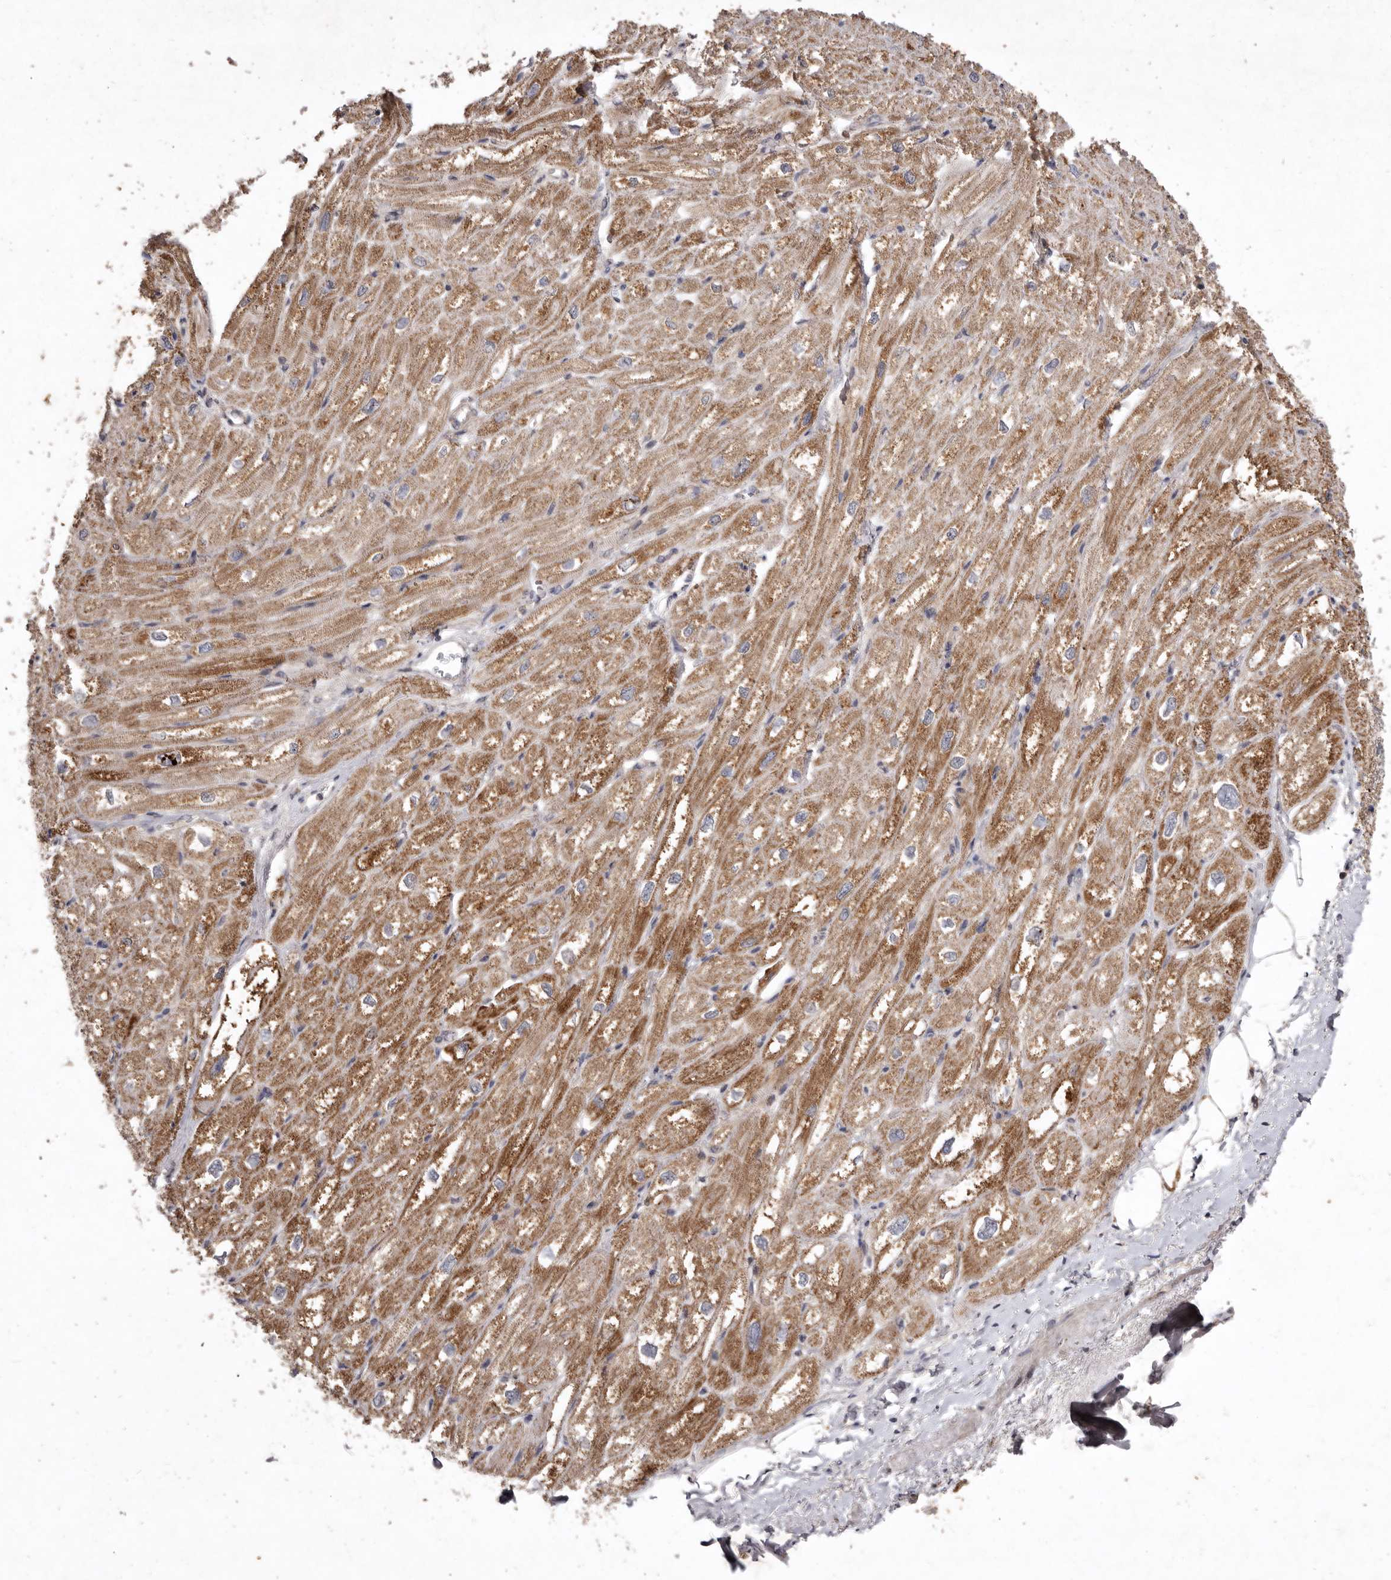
{"staining": {"intensity": "strong", "quantity": ">75%", "location": "cytoplasmic/membranous"}, "tissue": "heart muscle", "cell_type": "Cardiomyocytes", "image_type": "normal", "snomed": [{"axis": "morphology", "description": "Normal tissue, NOS"}, {"axis": "topography", "description": "Heart"}], "caption": "Heart muscle was stained to show a protein in brown. There is high levels of strong cytoplasmic/membranous positivity in about >75% of cardiomyocytes.", "gene": "FLAD1", "patient": {"sex": "male", "age": 50}}